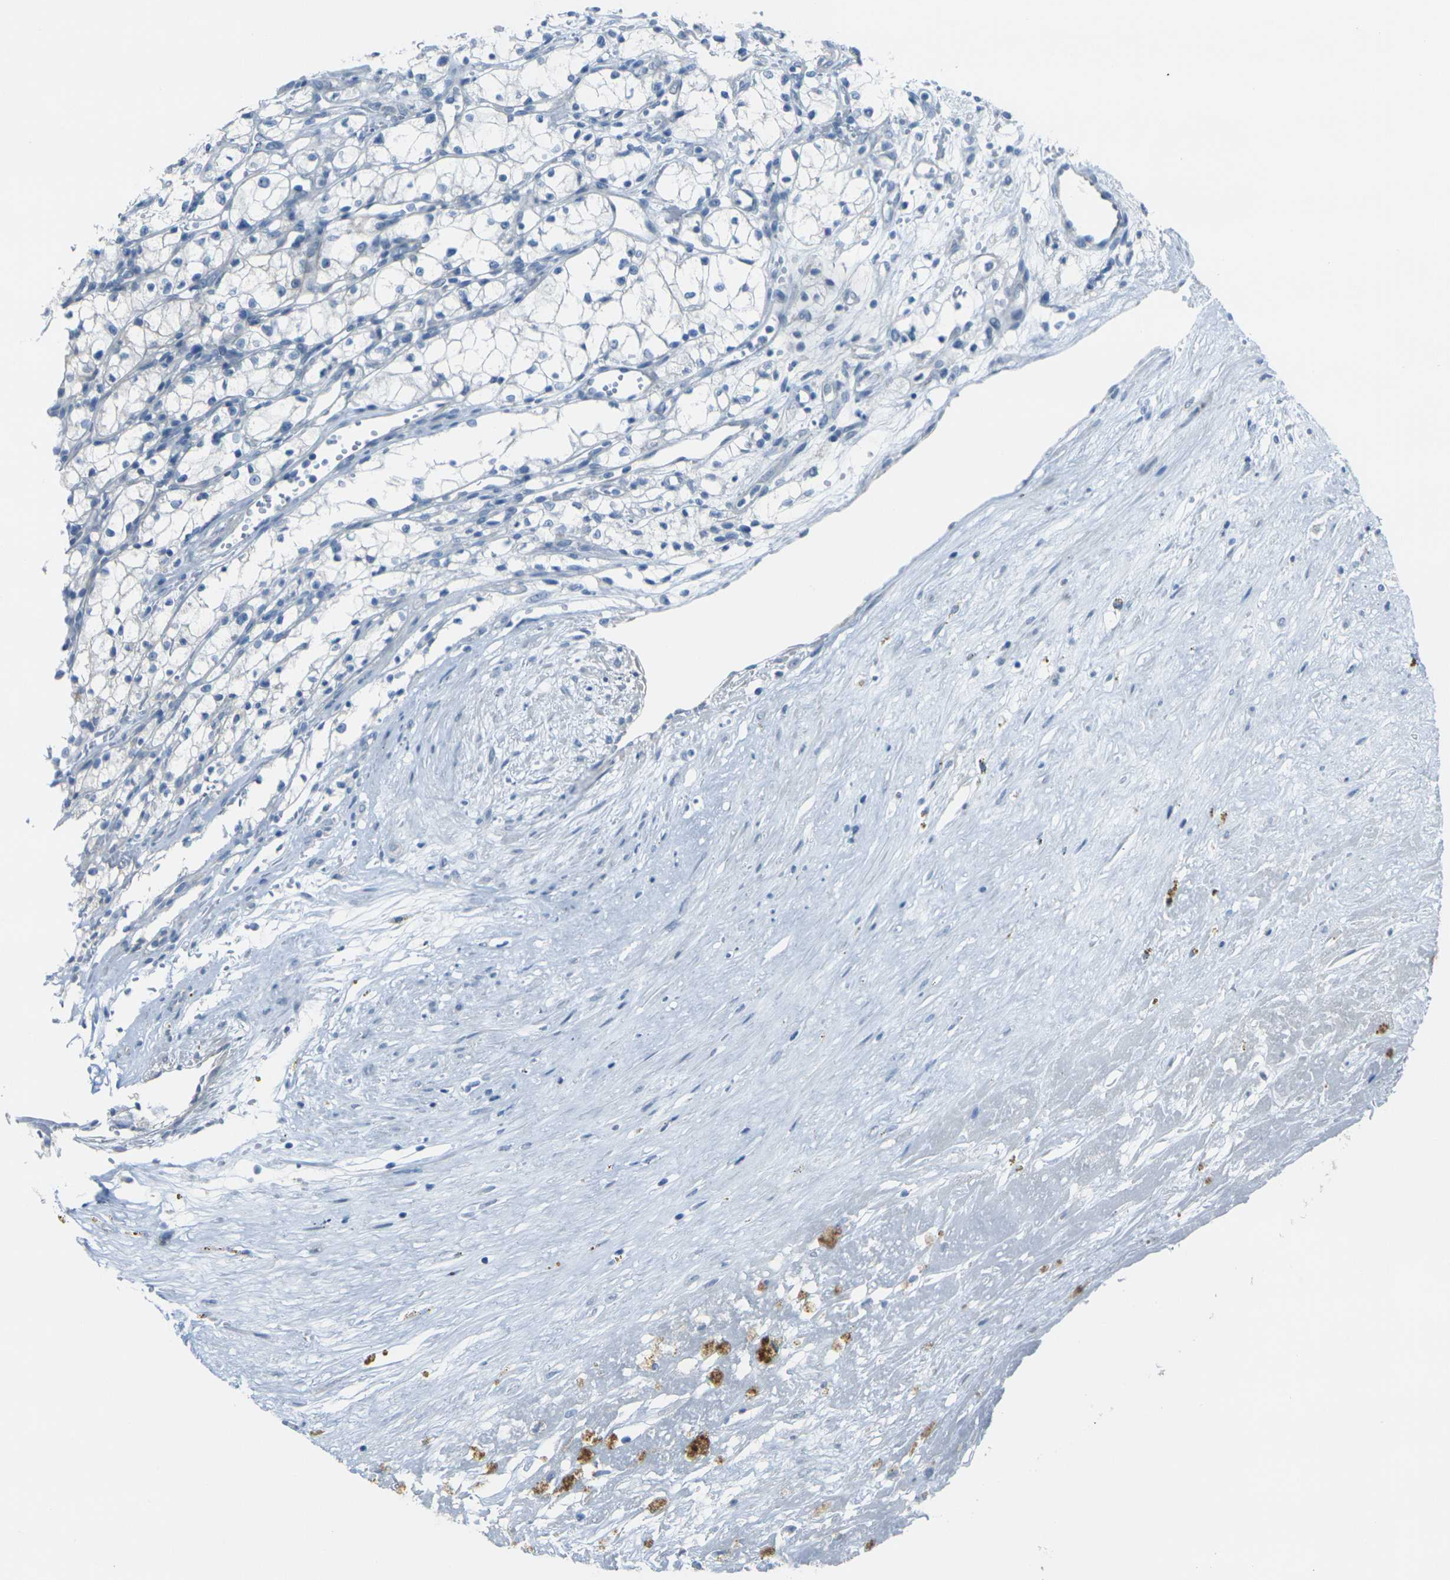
{"staining": {"intensity": "negative", "quantity": "none", "location": "none"}, "tissue": "renal cancer", "cell_type": "Tumor cells", "image_type": "cancer", "snomed": [{"axis": "morphology", "description": "Normal tissue, NOS"}, {"axis": "morphology", "description": "Adenocarcinoma, NOS"}, {"axis": "topography", "description": "Kidney"}], "caption": "Histopathology image shows no significant protein expression in tumor cells of renal cancer (adenocarcinoma).", "gene": "ANKRD46", "patient": {"sex": "male", "age": 59}}